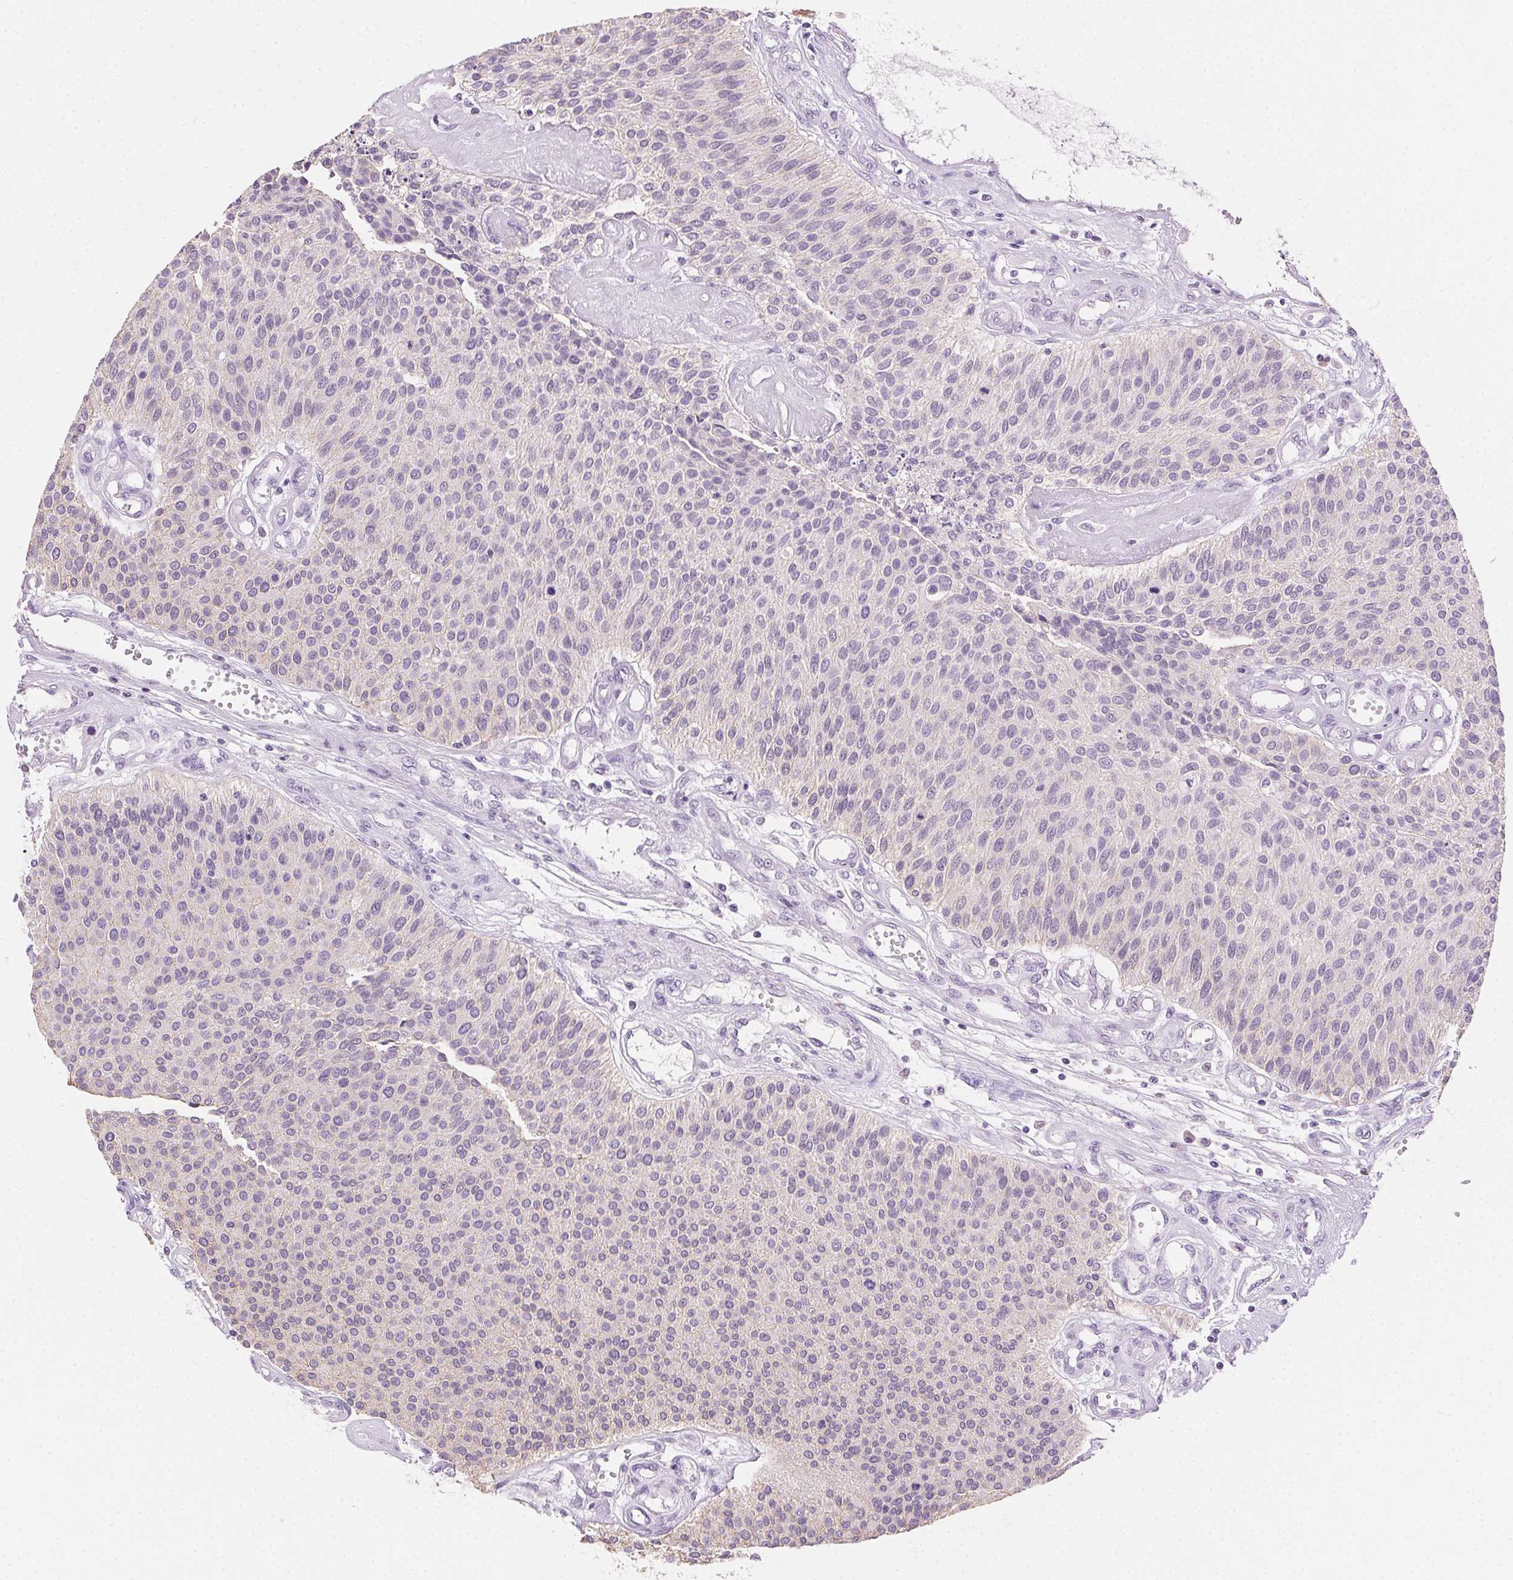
{"staining": {"intensity": "negative", "quantity": "none", "location": "none"}, "tissue": "urothelial cancer", "cell_type": "Tumor cells", "image_type": "cancer", "snomed": [{"axis": "morphology", "description": "Urothelial carcinoma, NOS"}, {"axis": "topography", "description": "Urinary bladder"}], "caption": "Image shows no protein positivity in tumor cells of transitional cell carcinoma tissue.", "gene": "CLDN10", "patient": {"sex": "male", "age": 55}}